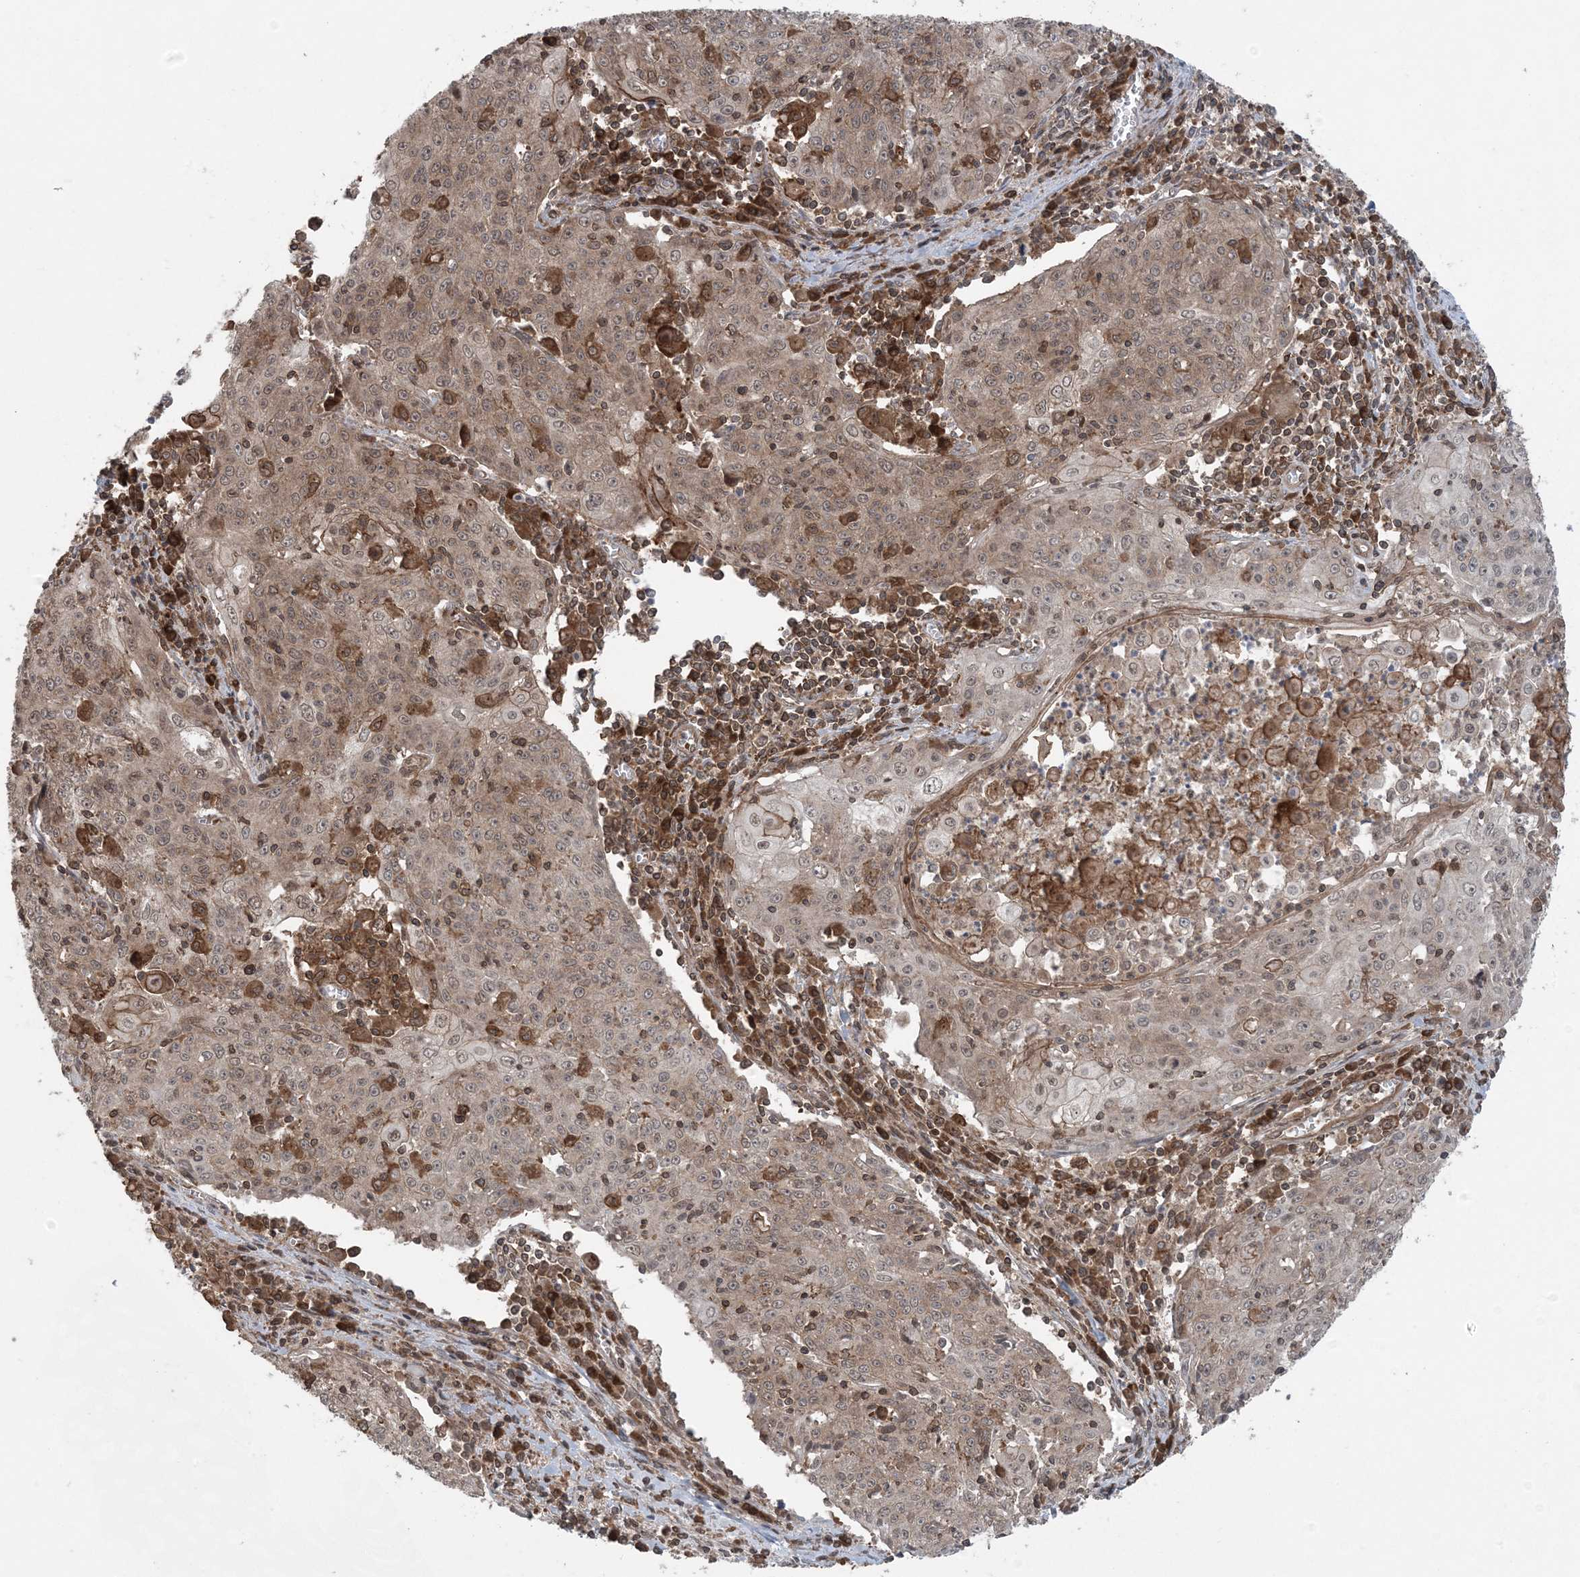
{"staining": {"intensity": "weak", "quantity": ">75%", "location": "cytoplasmic/membranous"}, "tissue": "cervical cancer", "cell_type": "Tumor cells", "image_type": "cancer", "snomed": [{"axis": "morphology", "description": "Squamous cell carcinoma, NOS"}, {"axis": "topography", "description": "Cervix"}], "caption": "Immunohistochemistry of human cervical cancer (squamous cell carcinoma) displays low levels of weak cytoplasmic/membranous expression in approximately >75% of tumor cells.", "gene": "DDX19B", "patient": {"sex": "female", "age": 48}}